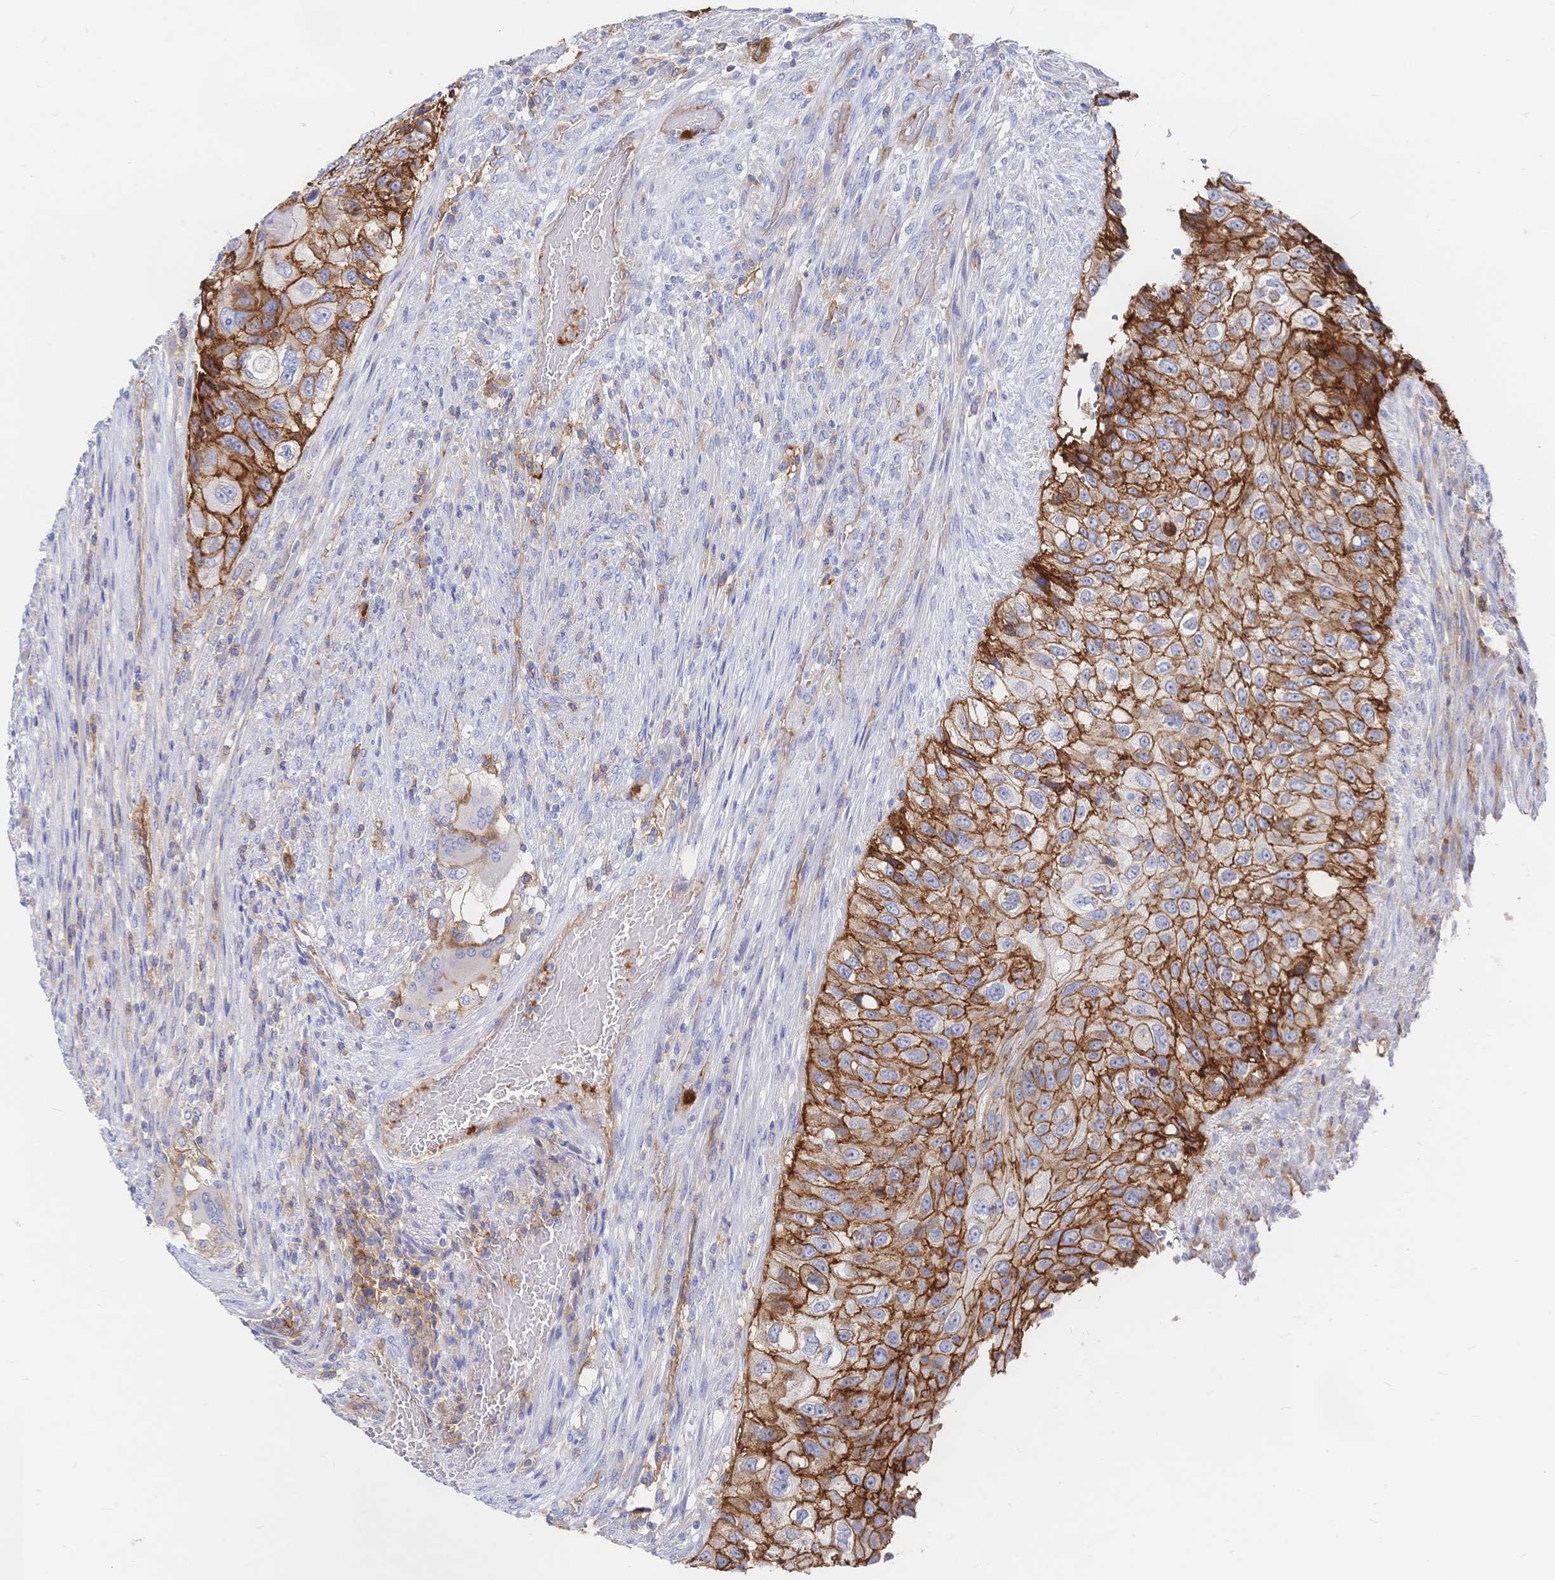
{"staining": {"intensity": "strong", "quantity": ">75%", "location": "cytoplasmic/membranous"}, "tissue": "urothelial cancer", "cell_type": "Tumor cells", "image_type": "cancer", "snomed": [{"axis": "morphology", "description": "Urothelial carcinoma, High grade"}, {"axis": "topography", "description": "Urinary bladder"}], "caption": "About >75% of tumor cells in high-grade urothelial carcinoma exhibit strong cytoplasmic/membranous protein expression as visualized by brown immunohistochemical staining.", "gene": "F11R", "patient": {"sex": "female", "age": 60}}